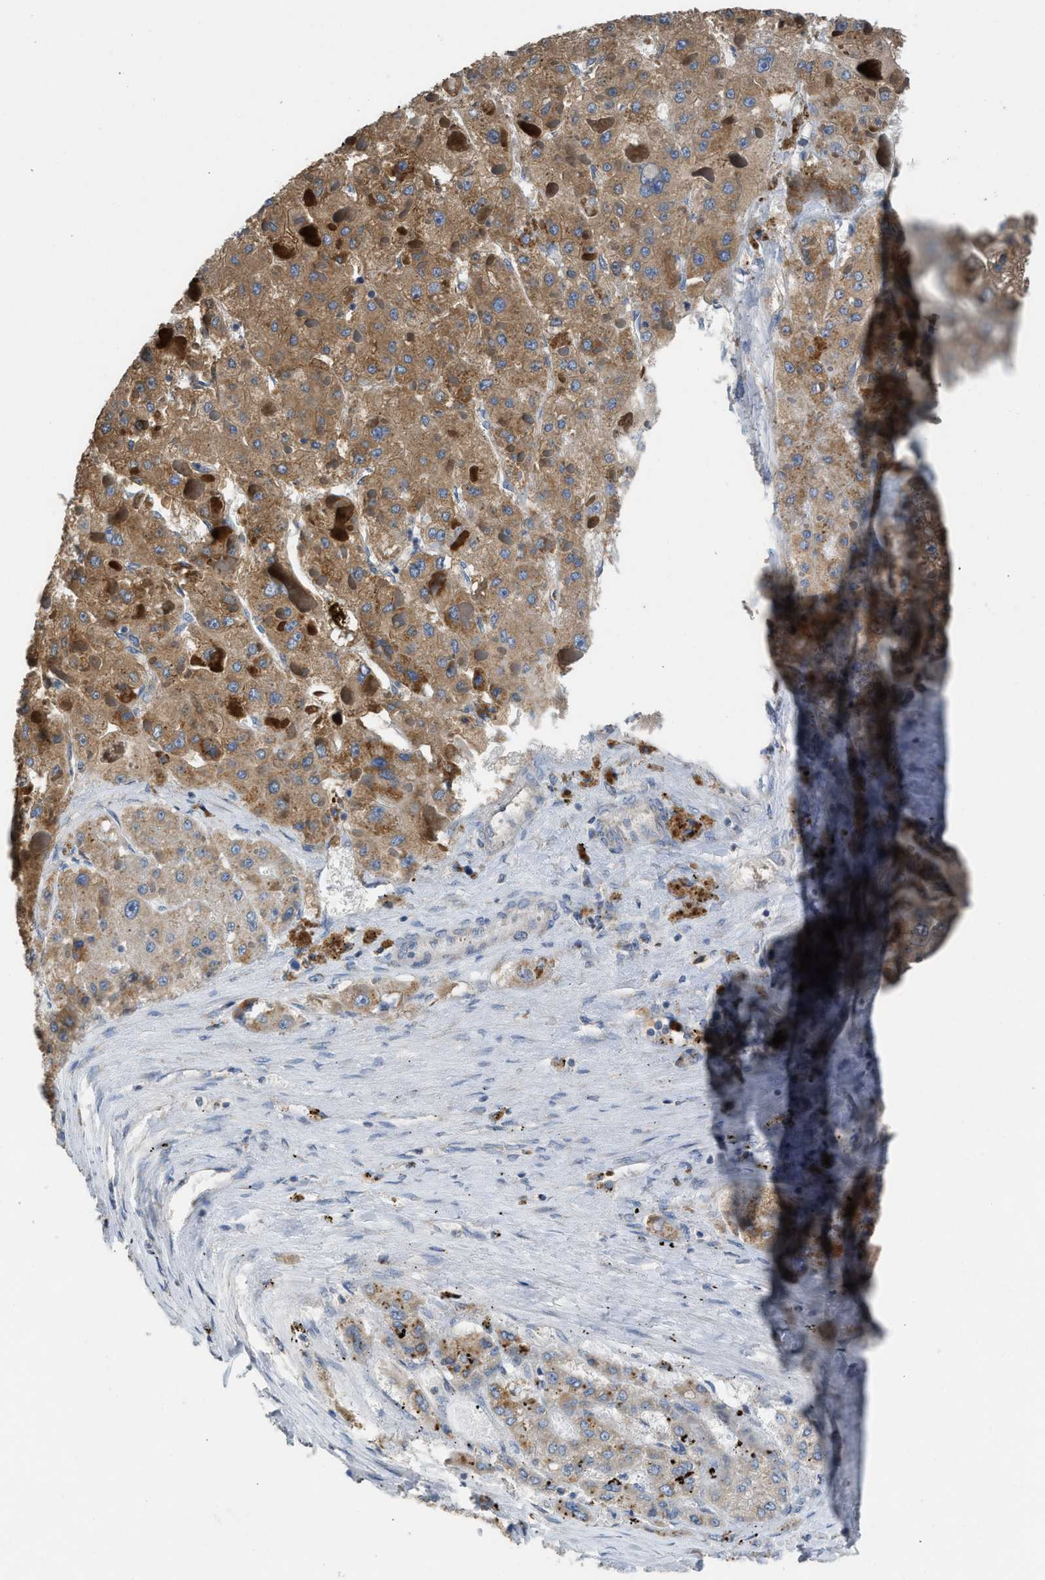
{"staining": {"intensity": "moderate", "quantity": ">75%", "location": "cytoplasmic/membranous"}, "tissue": "liver cancer", "cell_type": "Tumor cells", "image_type": "cancer", "snomed": [{"axis": "morphology", "description": "Carcinoma, Hepatocellular, NOS"}, {"axis": "topography", "description": "Liver"}], "caption": "Liver cancer (hepatocellular carcinoma) stained with IHC reveals moderate cytoplasmic/membranous staining in approximately >75% of tumor cells. (DAB (3,3'-diaminobenzidine) IHC, brown staining for protein, blue staining for nuclei).", "gene": "TMEM150A", "patient": {"sex": "female", "age": 73}}